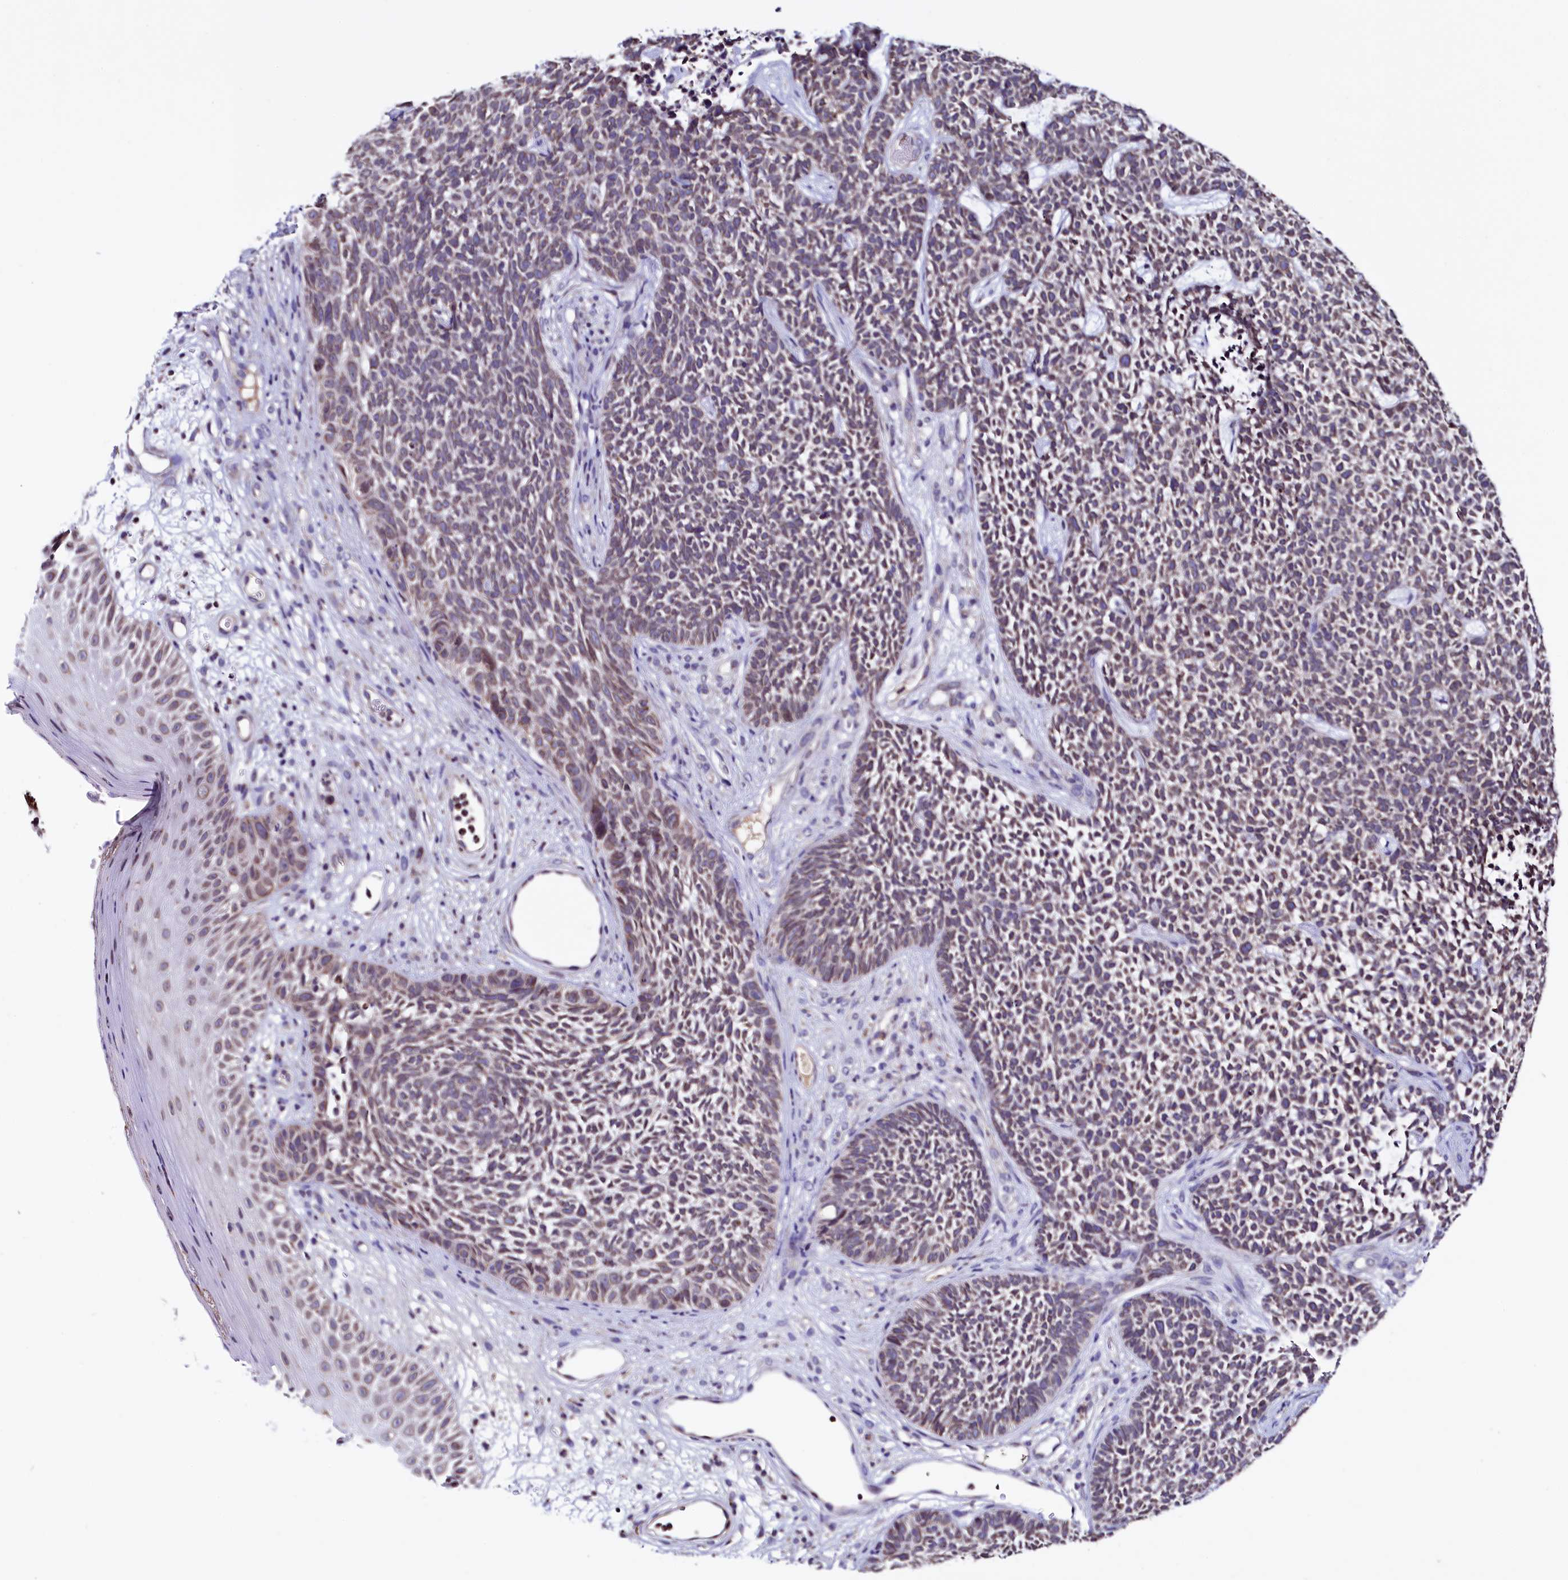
{"staining": {"intensity": "weak", "quantity": "25%-75%", "location": "cytoplasmic/membranous"}, "tissue": "skin cancer", "cell_type": "Tumor cells", "image_type": "cancer", "snomed": [{"axis": "morphology", "description": "Basal cell carcinoma"}, {"axis": "topography", "description": "Skin"}], "caption": "Approximately 25%-75% of tumor cells in human skin cancer (basal cell carcinoma) show weak cytoplasmic/membranous protein positivity as visualized by brown immunohistochemical staining.", "gene": "HAND1", "patient": {"sex": "female", "age": 84}}